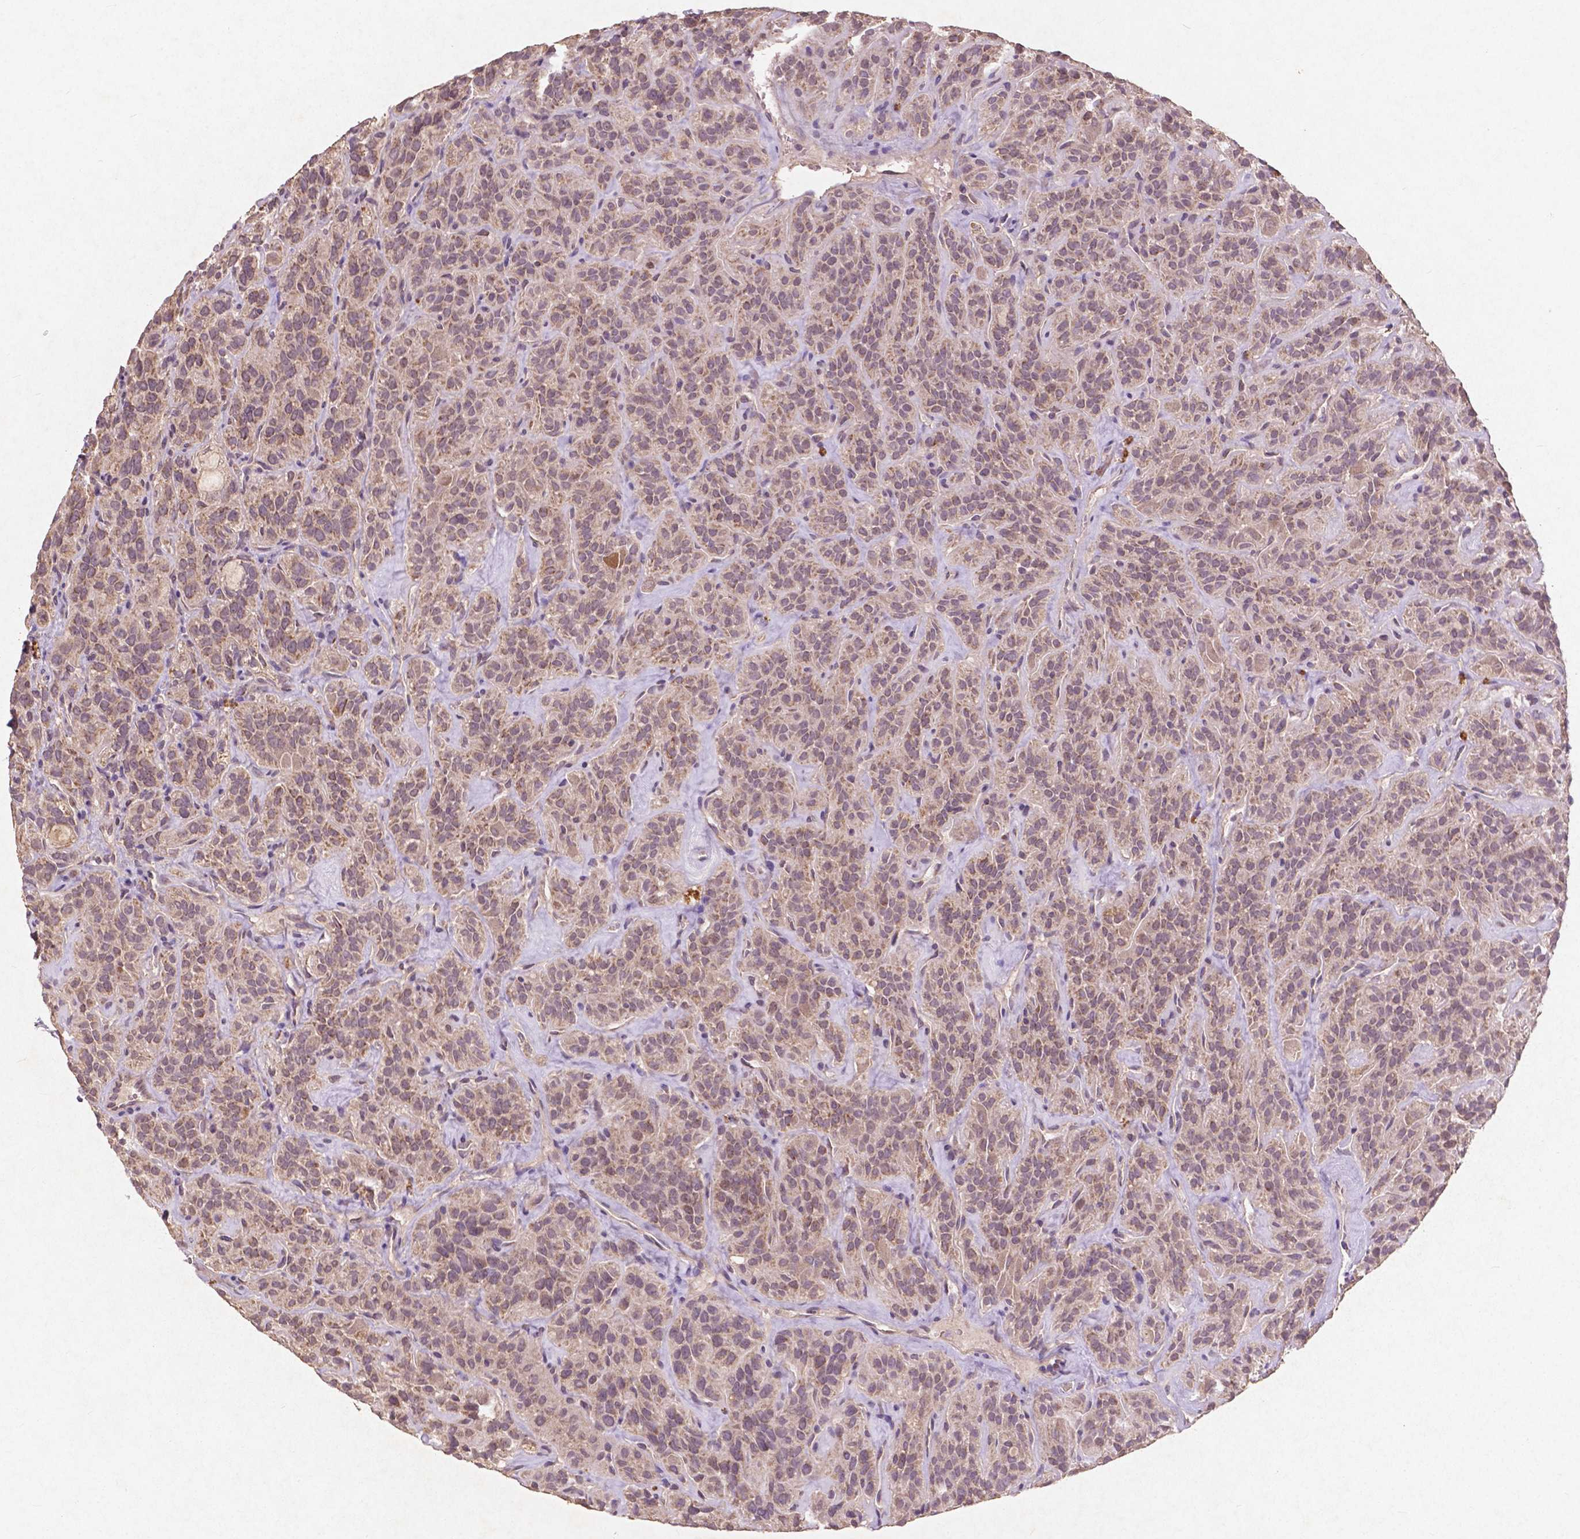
{"staining": {"intensity": "weak", "quantity": ">75%", "location": "cytoplasmic/membranous"}, "tissue": "thyroid cancer", "cell_type": "Tumor cells", "image_type": "cancer", "snomed": [{"axis": "morphology", "description": "Papillary adenocarcinoma, NOS"}, {"axis": "topography", "description": "Thyroid gland"}], "caption": "Human papillary adenocarcinoma (thyroid) stained for a protein (brown) demonstrates weak cytoplasmic/membranous positive positivity in approximately >75% of tumor cells.", "gene": "ST6GALNAC5", "patient": {"sex": "female", "age": 45}}